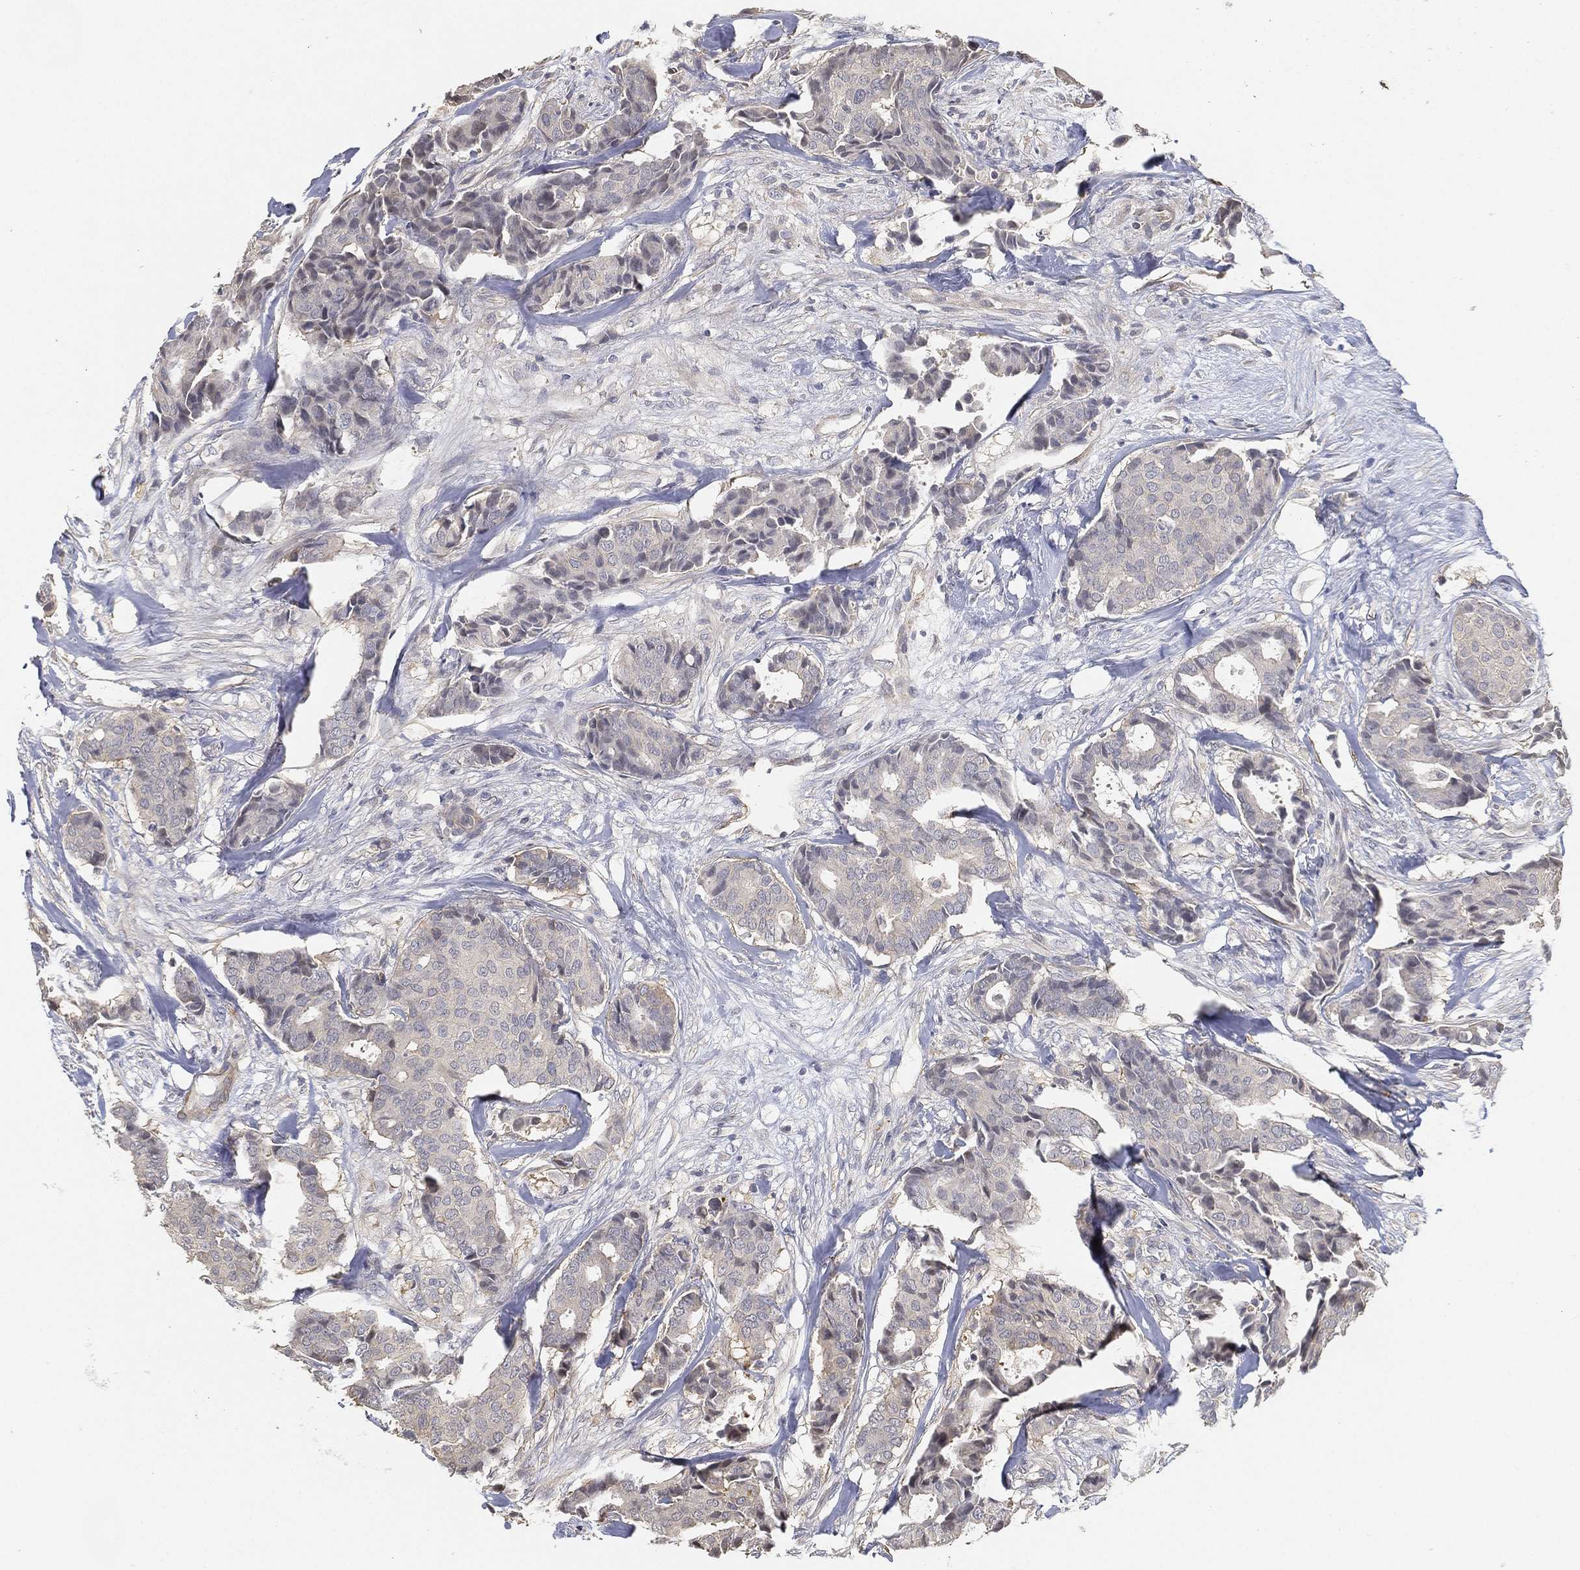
{"staining": {"intensity": "negative", "quantity": "none", "location": "none"}, "tissue": "breast cancer", "cell_type": "Tumor cells", "image_type": "cancer", "snomed": [{"axis": "morphology", "description": "Duct carcinoma"}, {"axis": "topography", "description": "Breast"}], "caption": "The photomicrograph reveals no staining of tumor cells in intraductal carcinoma (breast). The staining was performed using DAB (3,3'-diaminobenzidine) to visualize the protein expression in brown, while the nuclei were stained in blue with hematoxylin (Magnification: 20x).", "gene": "GPR61", "patient": {"sex": "female", "age": 75}}